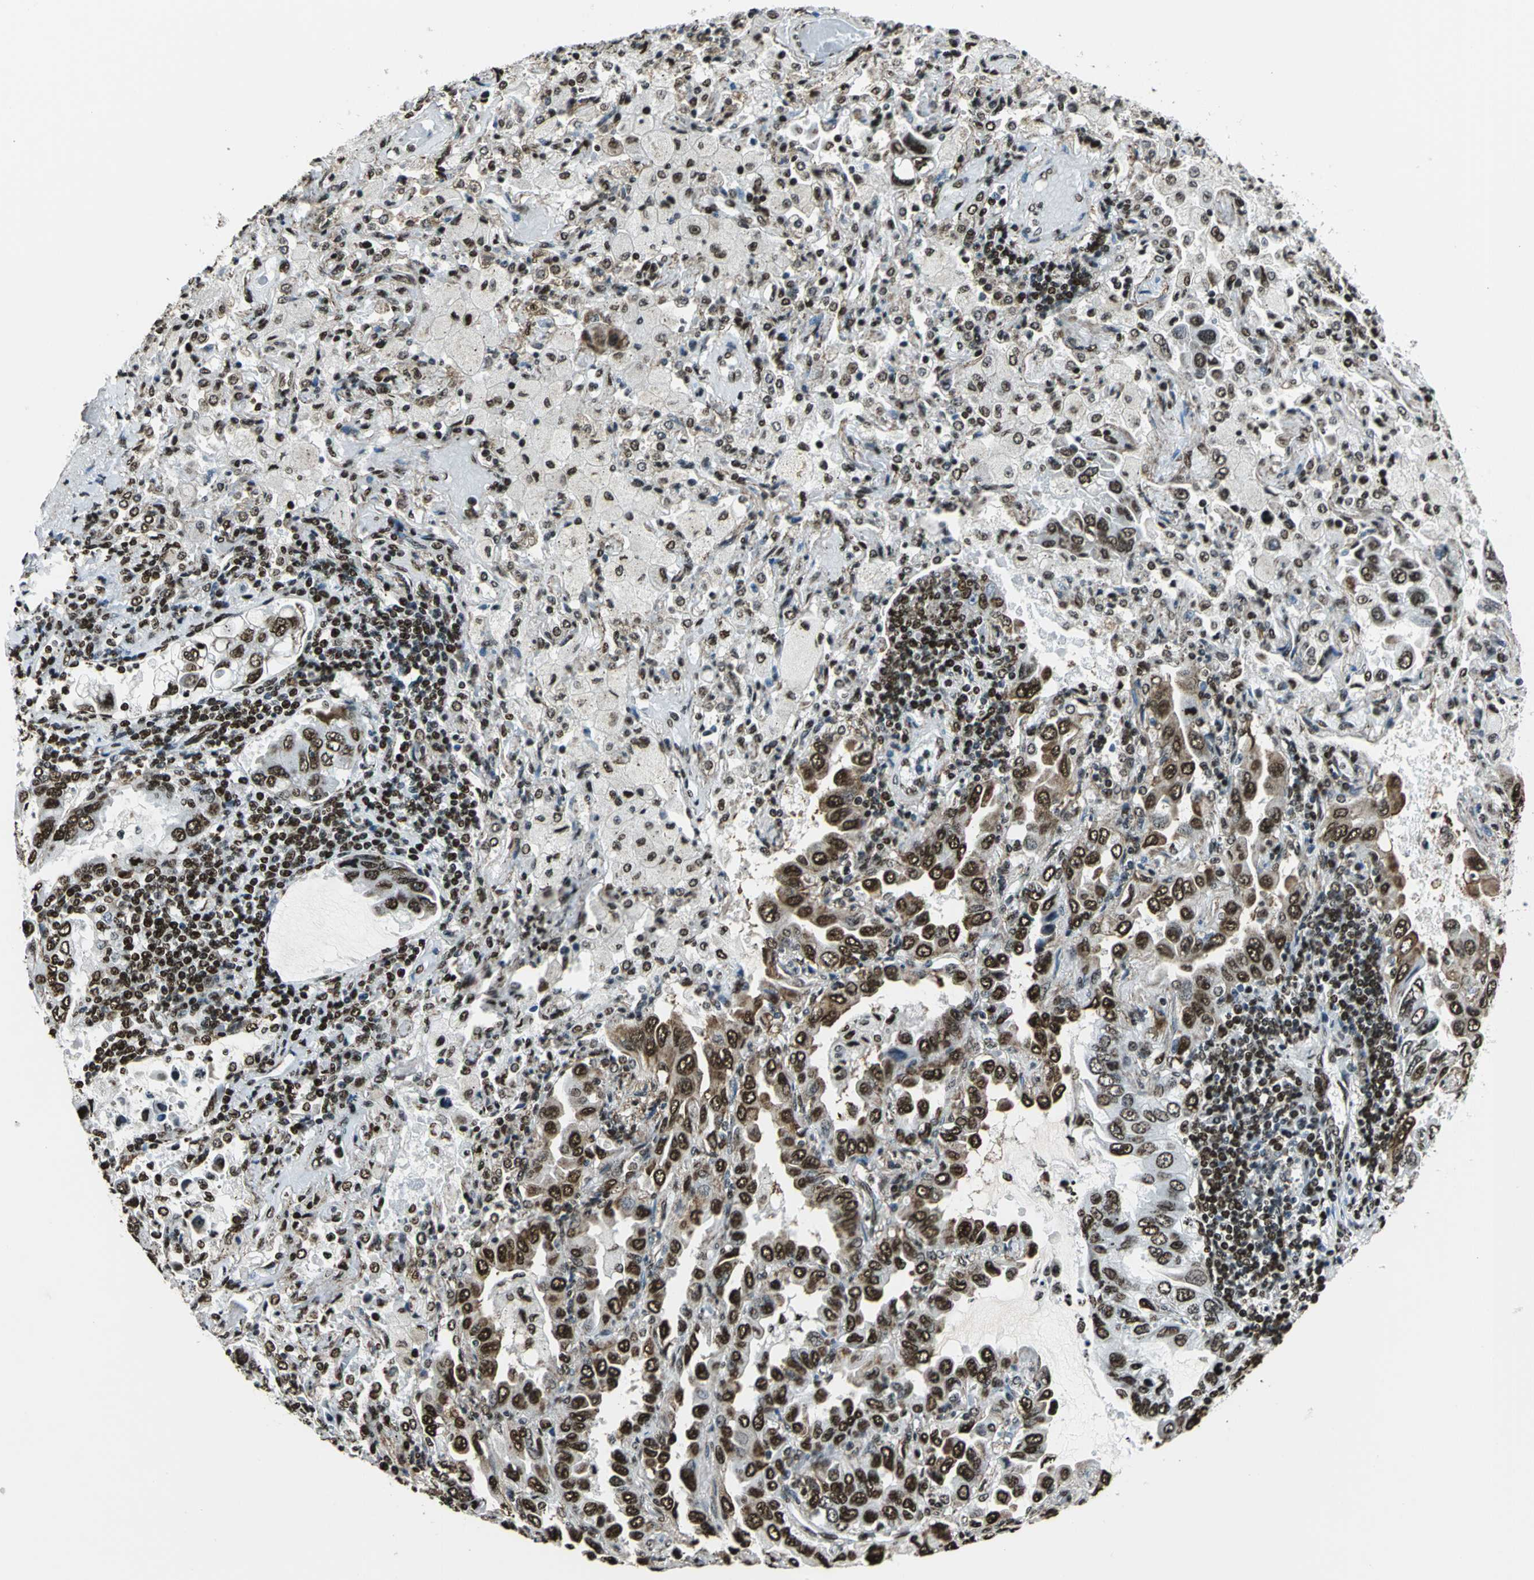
{"staining": {"intensity": "strong", "quantity": ">75%", "location": "cytoplasmic/membranous,nuclear"}, "tissue": "lung cancer", "cell_type": "Tumor cells", "image_type": "cancer", "snomed": [{"axis": "morphology", "description": "Adenocarcinoma, NOS"}, {"axis": "topography", "description": "Lung"}], "caption": "A high amount of strong cytoplasmic/membranous and nuclear expression is seen in about >75% of tumor cells in lung cancer tissue.", "gene": "APEX1", "patient": {"sex": "male", "age": 64}}